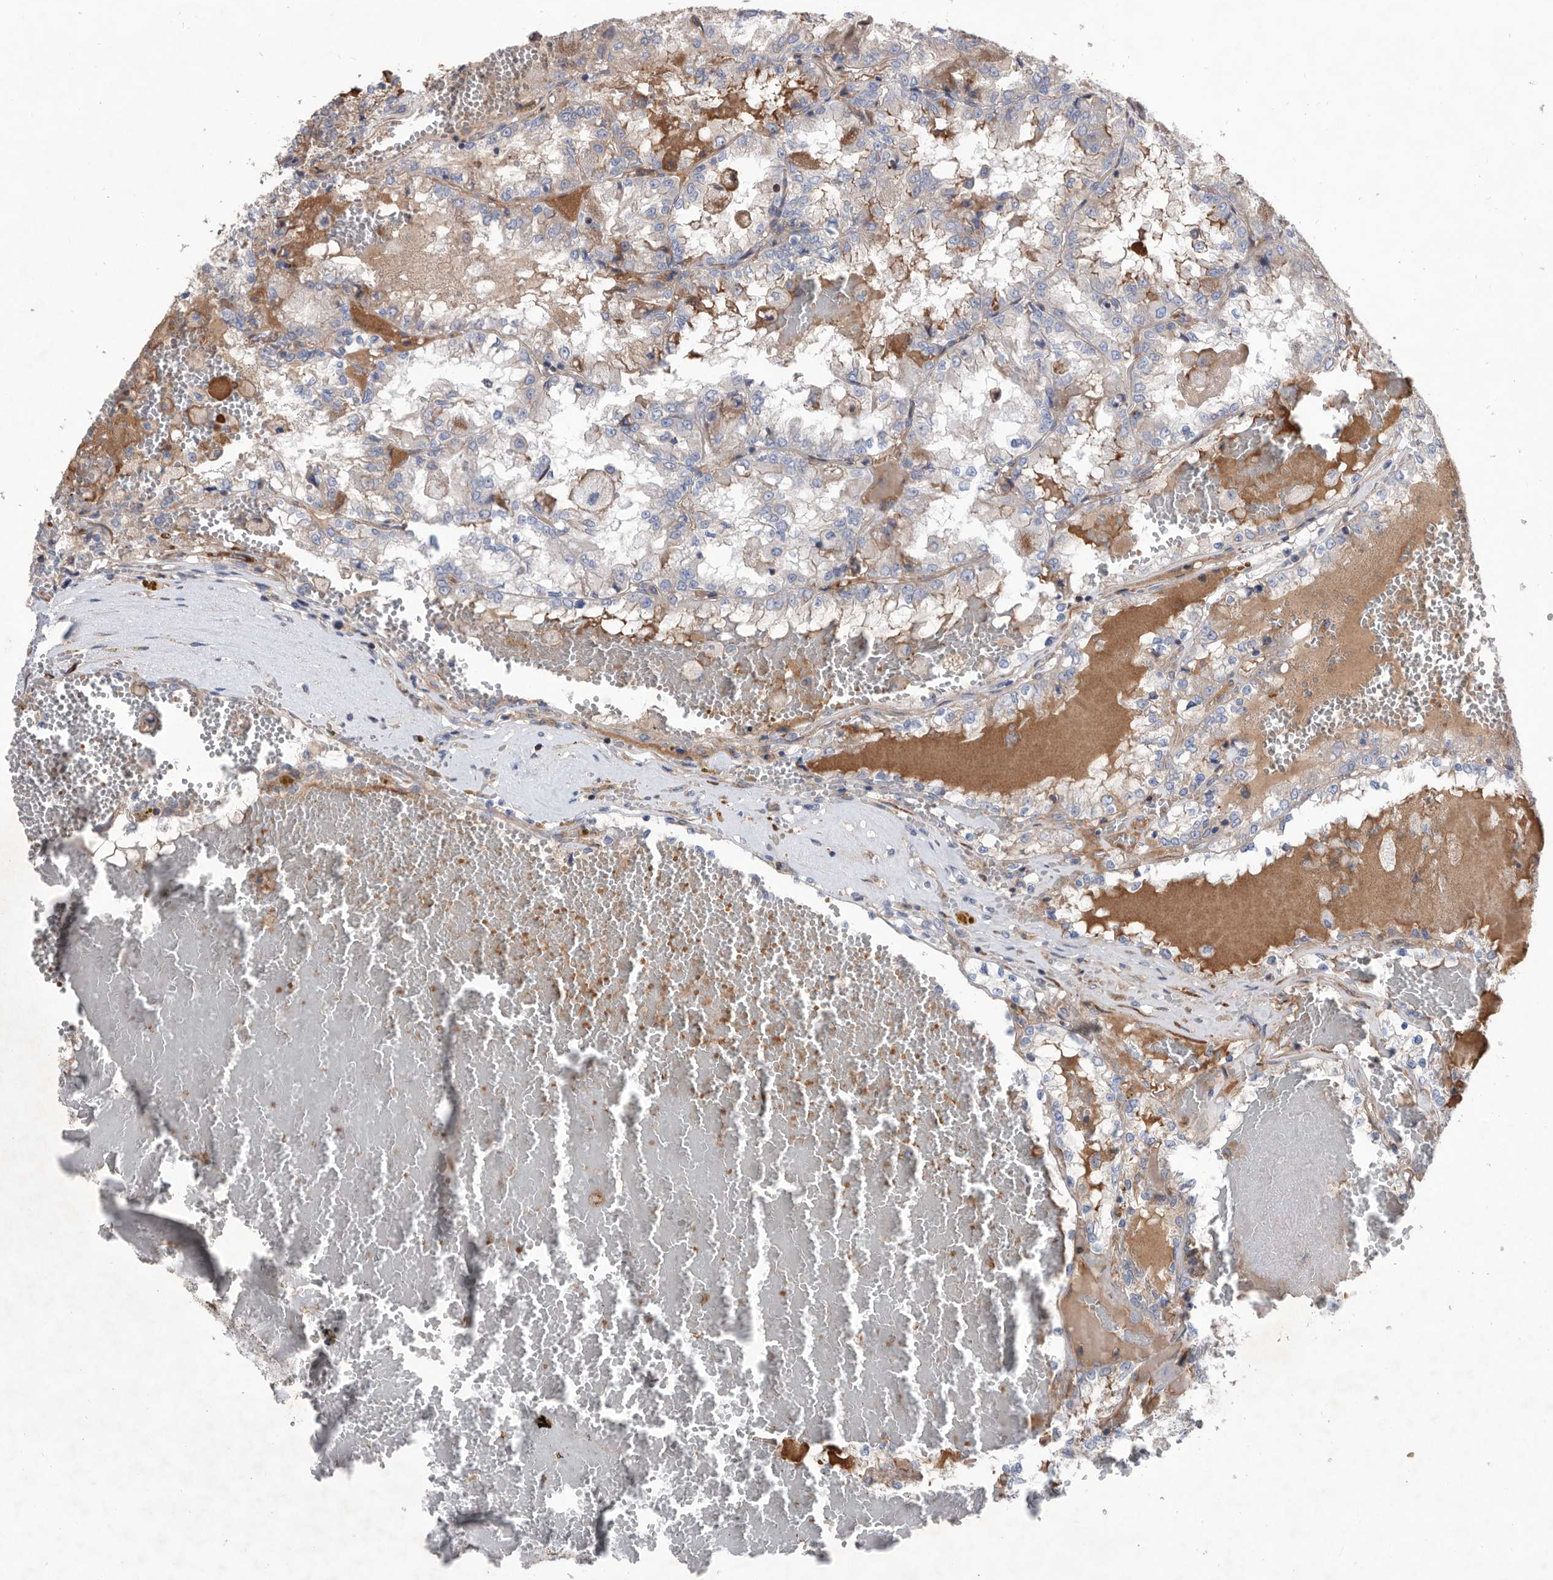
{"staining": {"intensity": "negative", "quantity": "none", "location": "none"}, "tissue": "renal cancer", "cell_type": "Tumor cells", "image_type": "cancer", "snomed": [{"axis": "morphology", "description": "Adenocarcinoma, NOS"}, {"axis": "topography", "description": "Kidney"}], "caption": "Tumor cells are negative for protein expression in human renal cancer (adenocarcinoma). The staining is performed using DAB (3,3'-diaminobenzidine) brown chromogen with nuclei counter-stained in using hematoxylin.", "gene": "ATP13A3", "patient": {"sex": "female", "age": 56}}